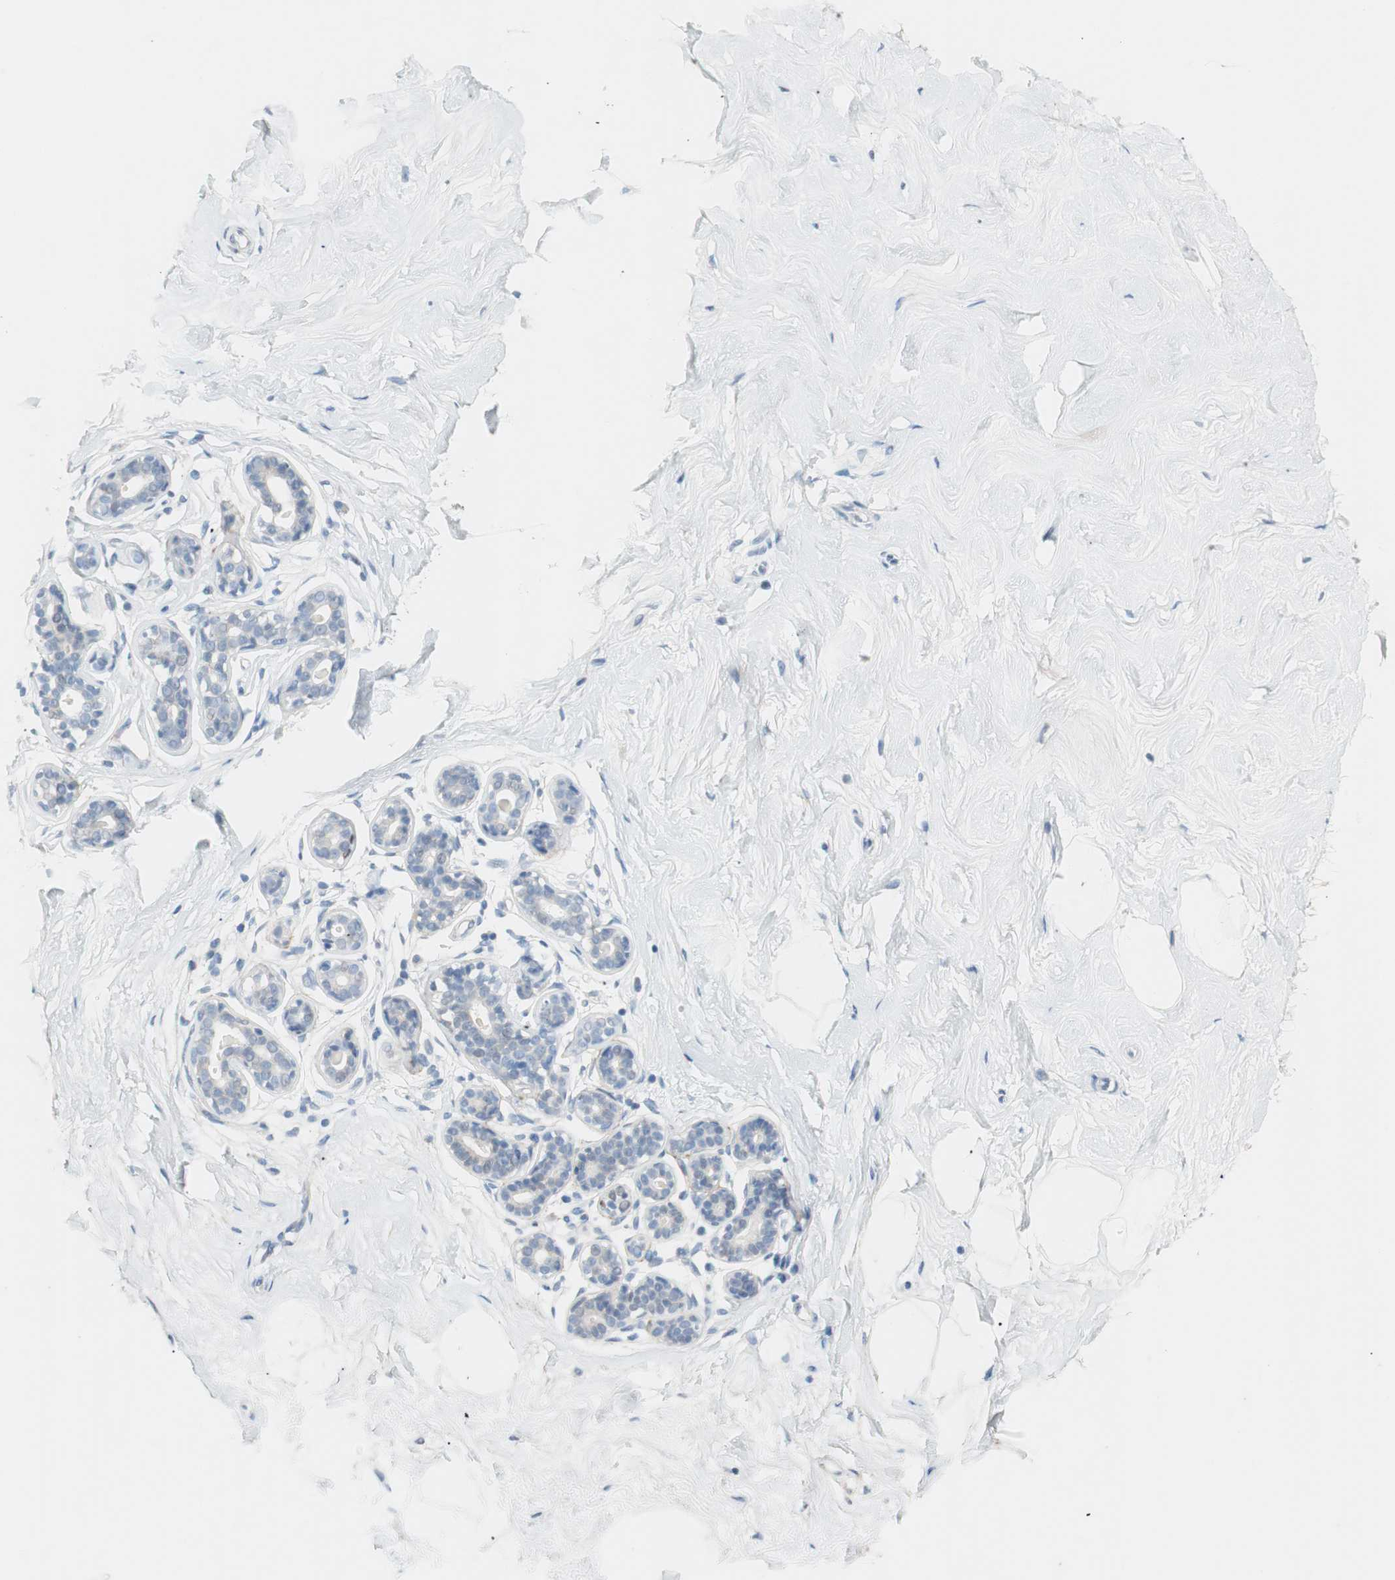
{"staining": {"intensity": "negative", "quantity": "none", "location": "none"}, "tissue": "breast", "cell_type": "Adipocytes", "image_type": "normal", "snomed": [{"axis": "morphology", "description": "Normal tissue, NOS"}, {"axis": "topography", "description": "Breast"}], "caption": "Immunohistochemistry of unremarkable human breast demonstrates no staining in adipocytes.", "gene": "FOSL1", "patient": {"sex": "female", "age": 23}}